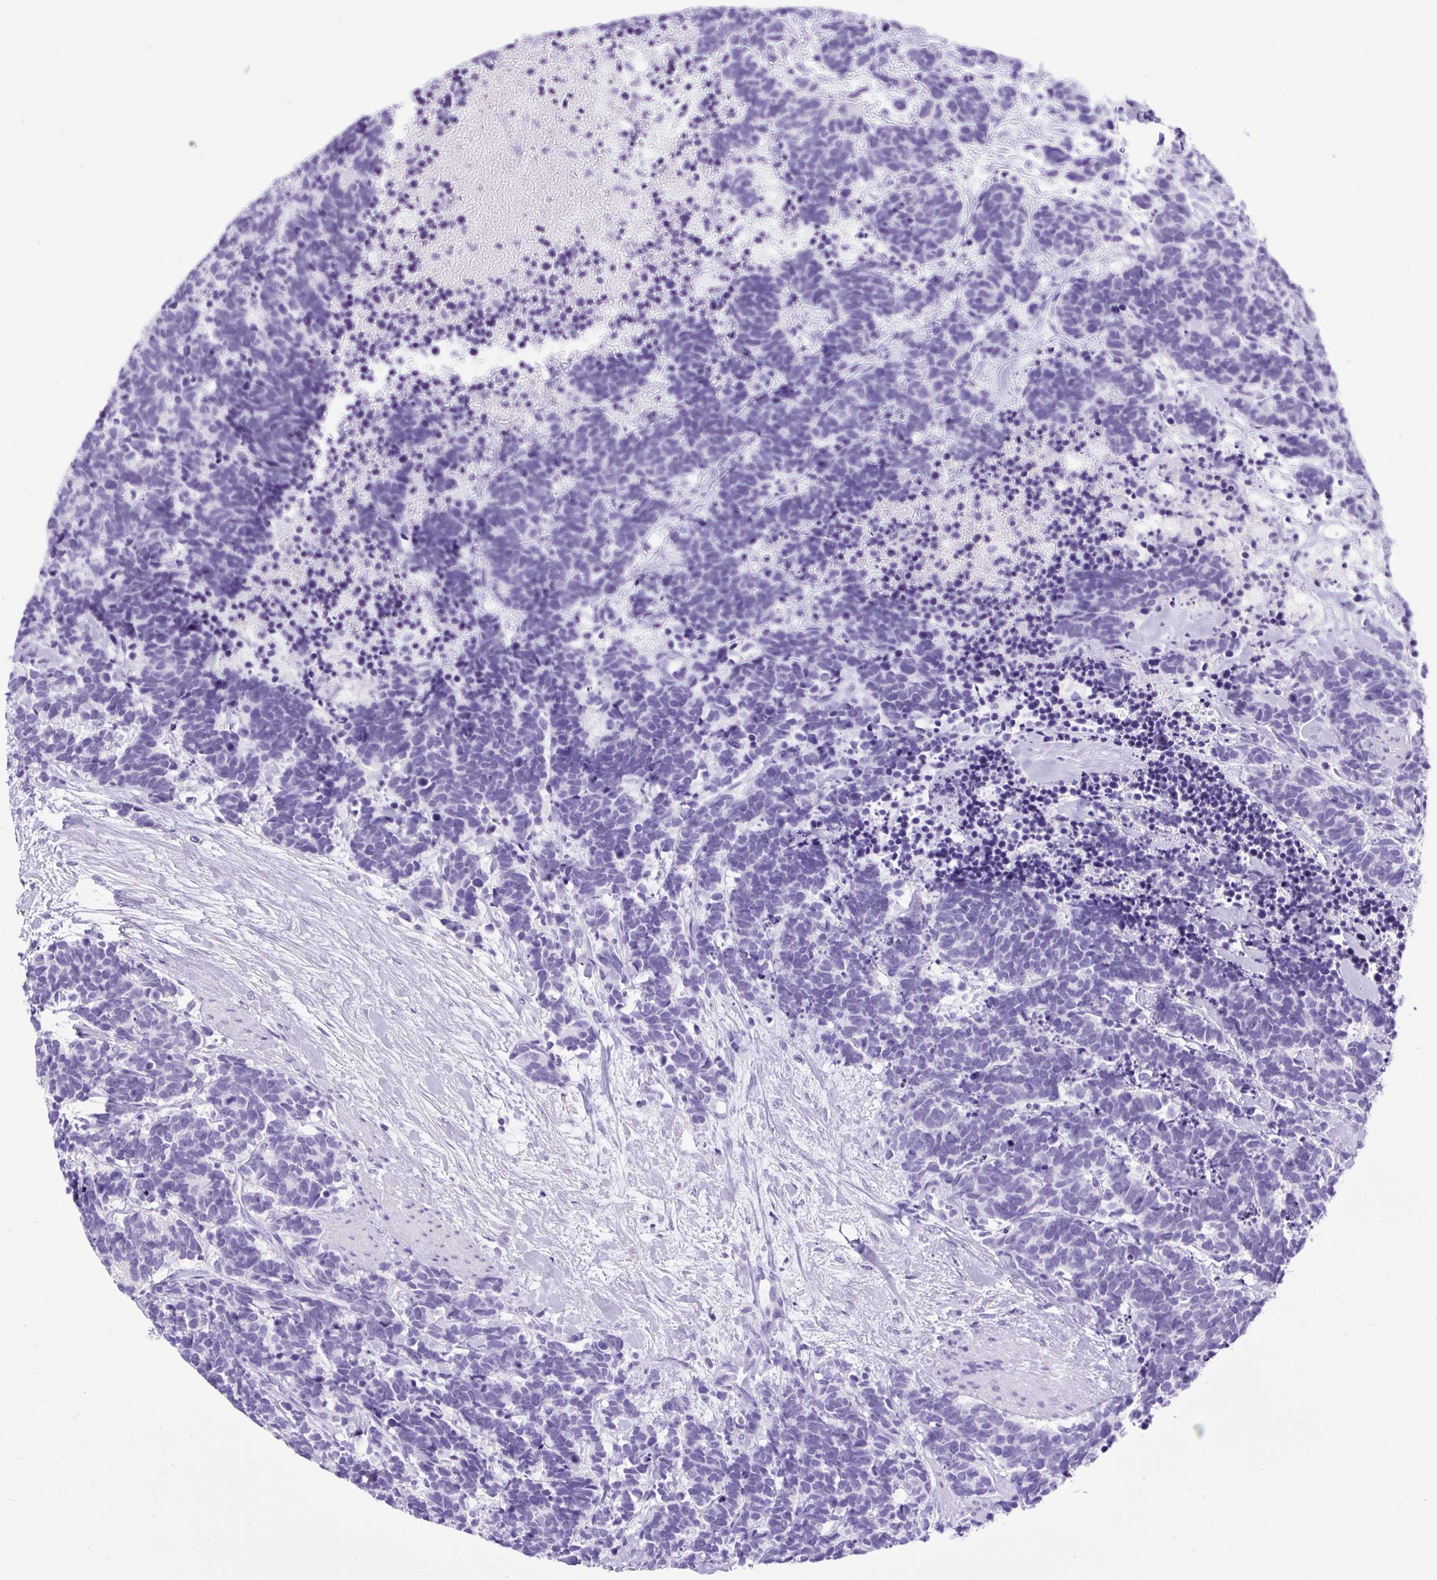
{"staining": {"intensity": "negative", "quantity": "none", "location": "none"}, "tissue": "carcinoid", "cell_type": "Tumor cells", "image_type": "cancer", "snomed": [{"axis": "morphology", "description": "Carcinoma, NOS"}, {"axis": "morphology", "description": "Carcinoid, malignant, NOS"}, {"axis": "topography", "description": "Prostate"}], "caption": "Immunohistochemical staining of malignant carcinoid demonstrates no significant expression in tumor cells.", "gene": "PDIA2", "patient": {"sex": "male", "age": 57}}